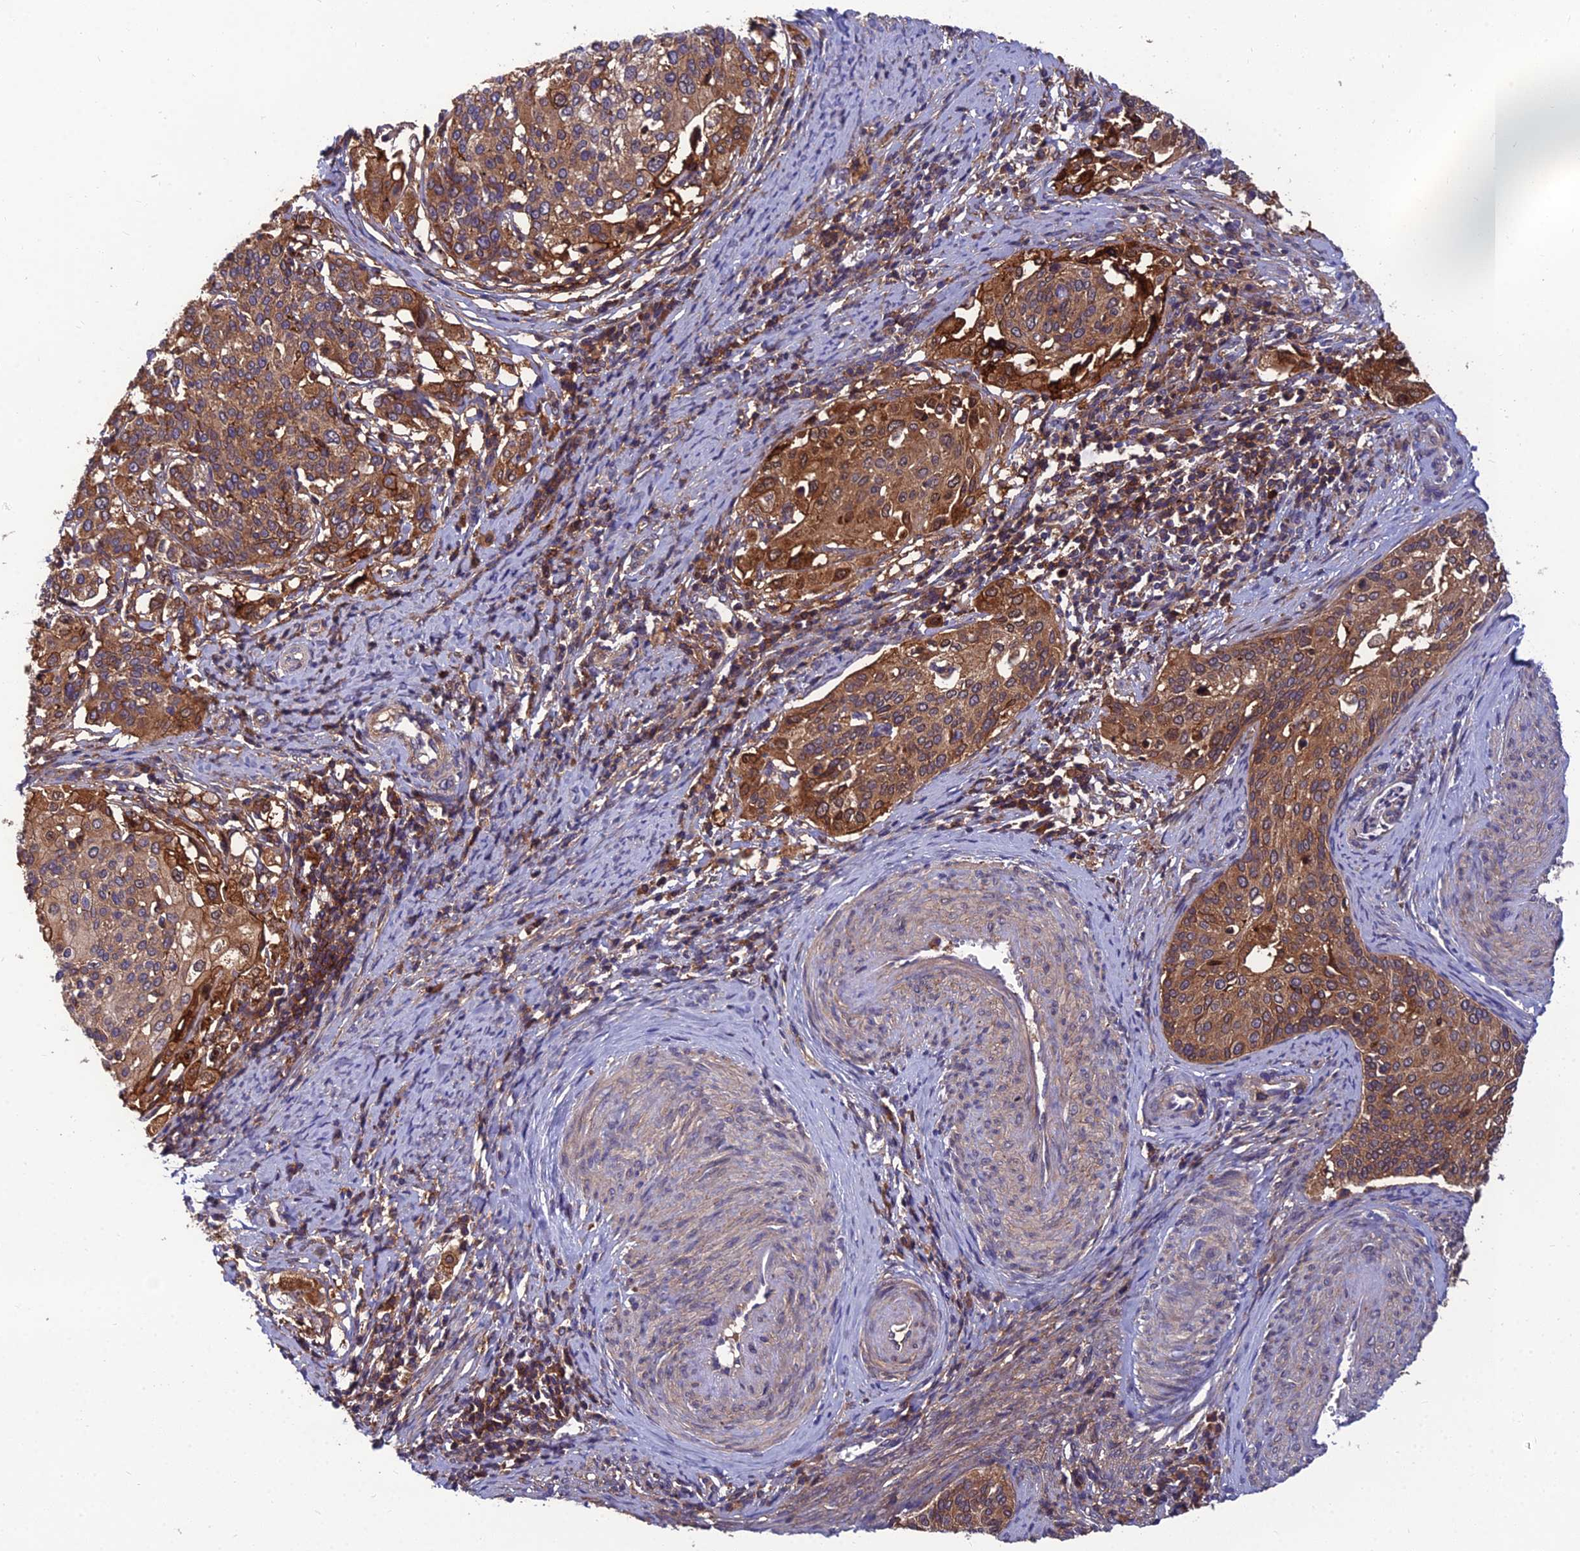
{"staining": {"intensity": "moderate", "quantity": ">75%", "location": "cytoplasmic/membranous"}, "tissue": "cervical cancer", "cell_type": "Tumor cells", "image_type": "cancer", "snomed": [{"axis": "morphology", "description": "Squamous cell carcinoma, NOS"}, {"axis": "topography", "description": "Cervix"}], "caption": "Protein analysis of cervical cancer (squamous cell carcinoma) tissue reveals moderate cytoplasmic/membranous positivity in approximately >75% of tumor cells.", "gene": "UMAD1", "patient": {"sex": "female", "age": 44}}